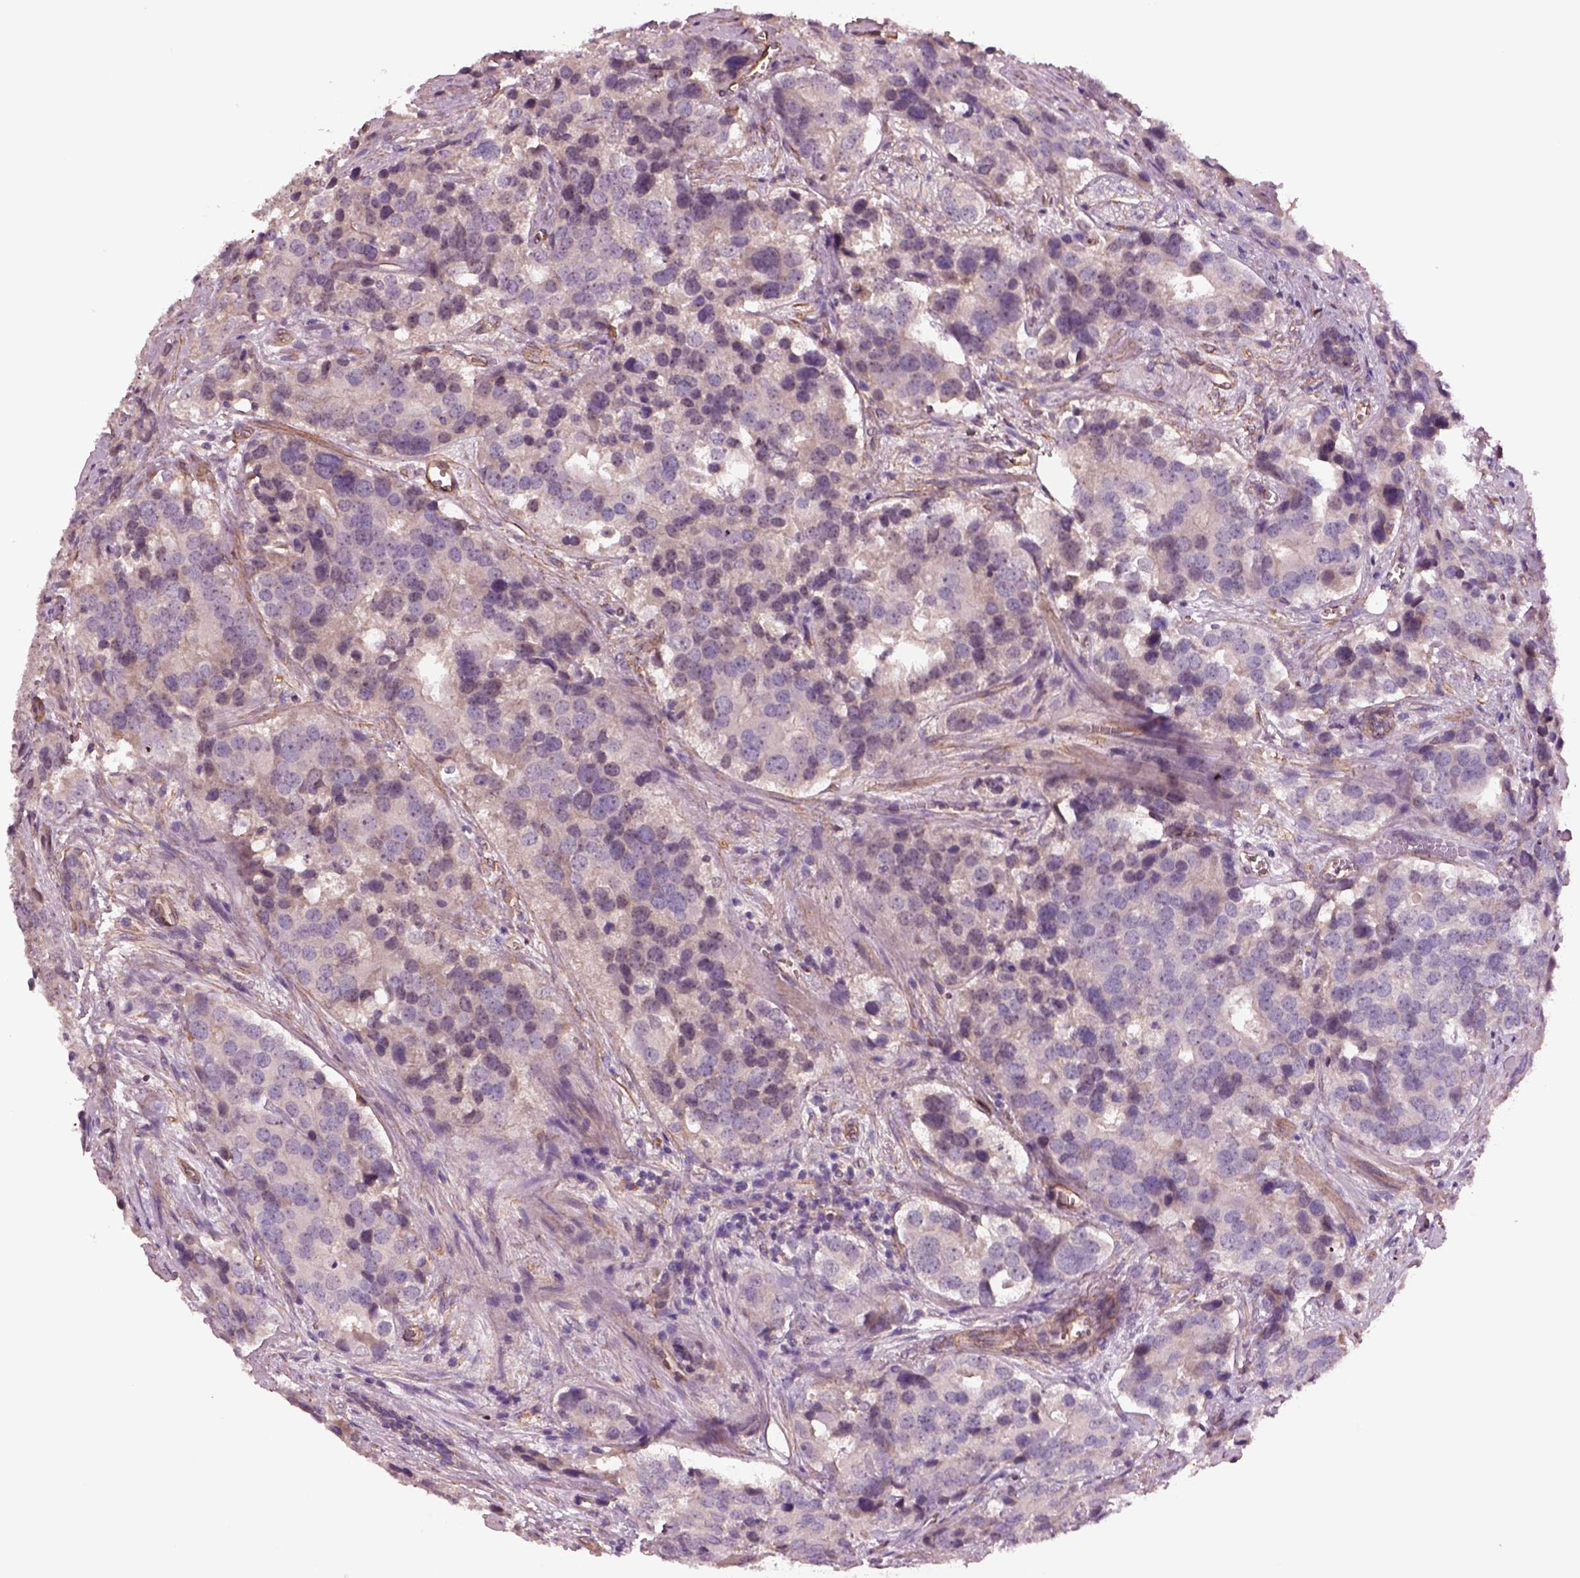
{"staining": {"intensity": "negative", "quantity": "none", "location": "none"}, "tissue": "prostate cancer", "cell_type": "Tumor cells", "image_type": "cancer", "snomed": [{"axis": "morphology", "description": "Adenocarcinoma, NOS"}, {"axis": "topography", "description": "Prostate and seminal vesicle, NOS"}], "caption": "Protein analysis of prostate adenocarcinoma exhibits no significant positivity in tumor cells.", "gene": "HTR1B", "patient": {"sex": "male", "age": 63}}